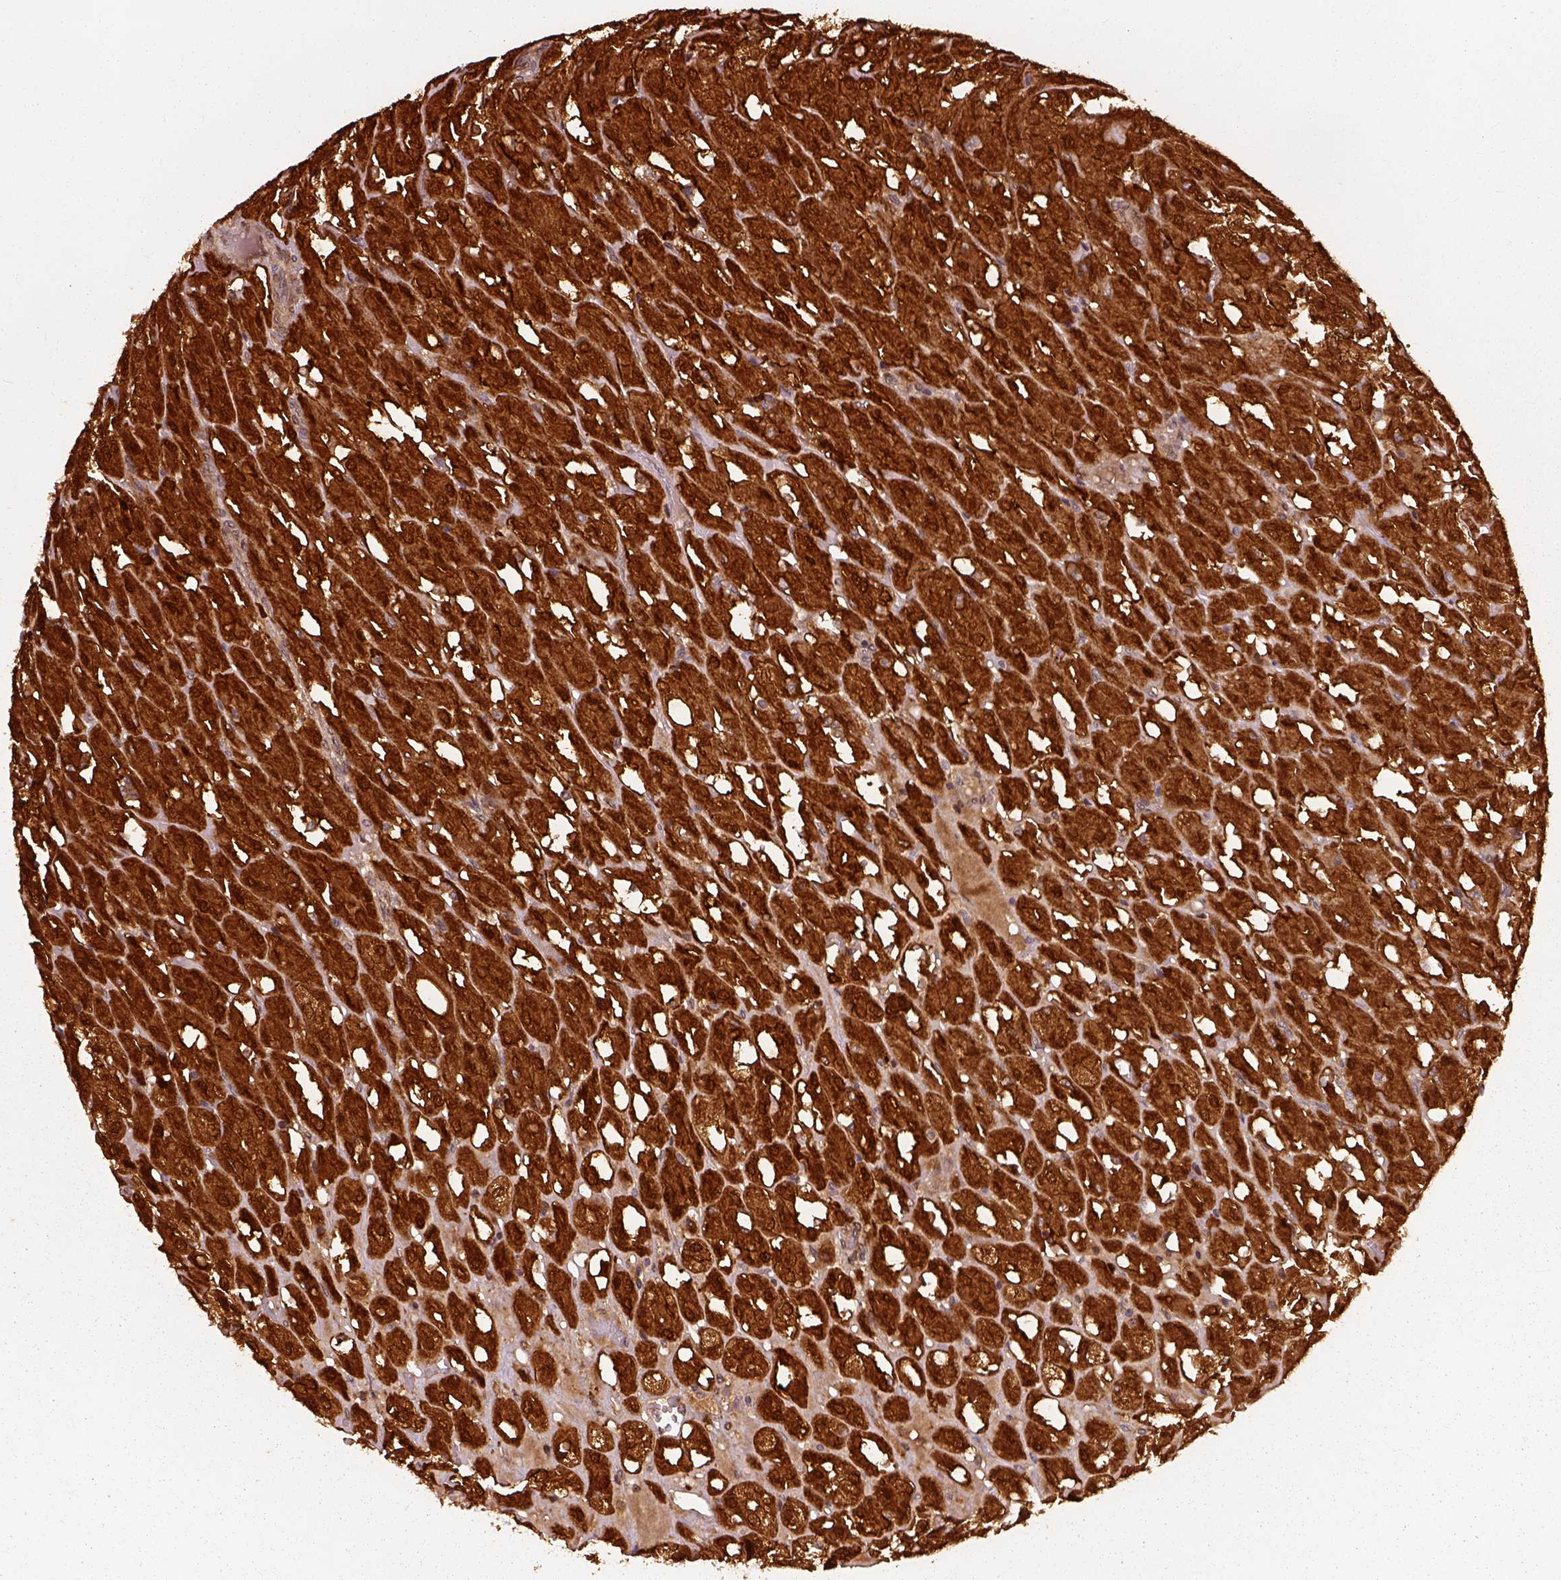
{"staining": {"intensity": "strong", "quantity": ">75%", "location": "cytoplasmic/membranous,nuclear"}, "tissue": "renal cancer", "cell_type": "Tumor cells", "image_type": "cancer", "snomed": [{"axis": "morphology", "description": "Adenocarcinoma, NOS"}, {"axis": "topography", "description": "Kidney"}], "caption": "Protein staining reveals strong cytoplasmic/membranous and nuclear staining in about >75% of tumor cells in renal adenocarcinoma.", "gene": "GPI", "patient": {"sex": "male", "age": 72}}